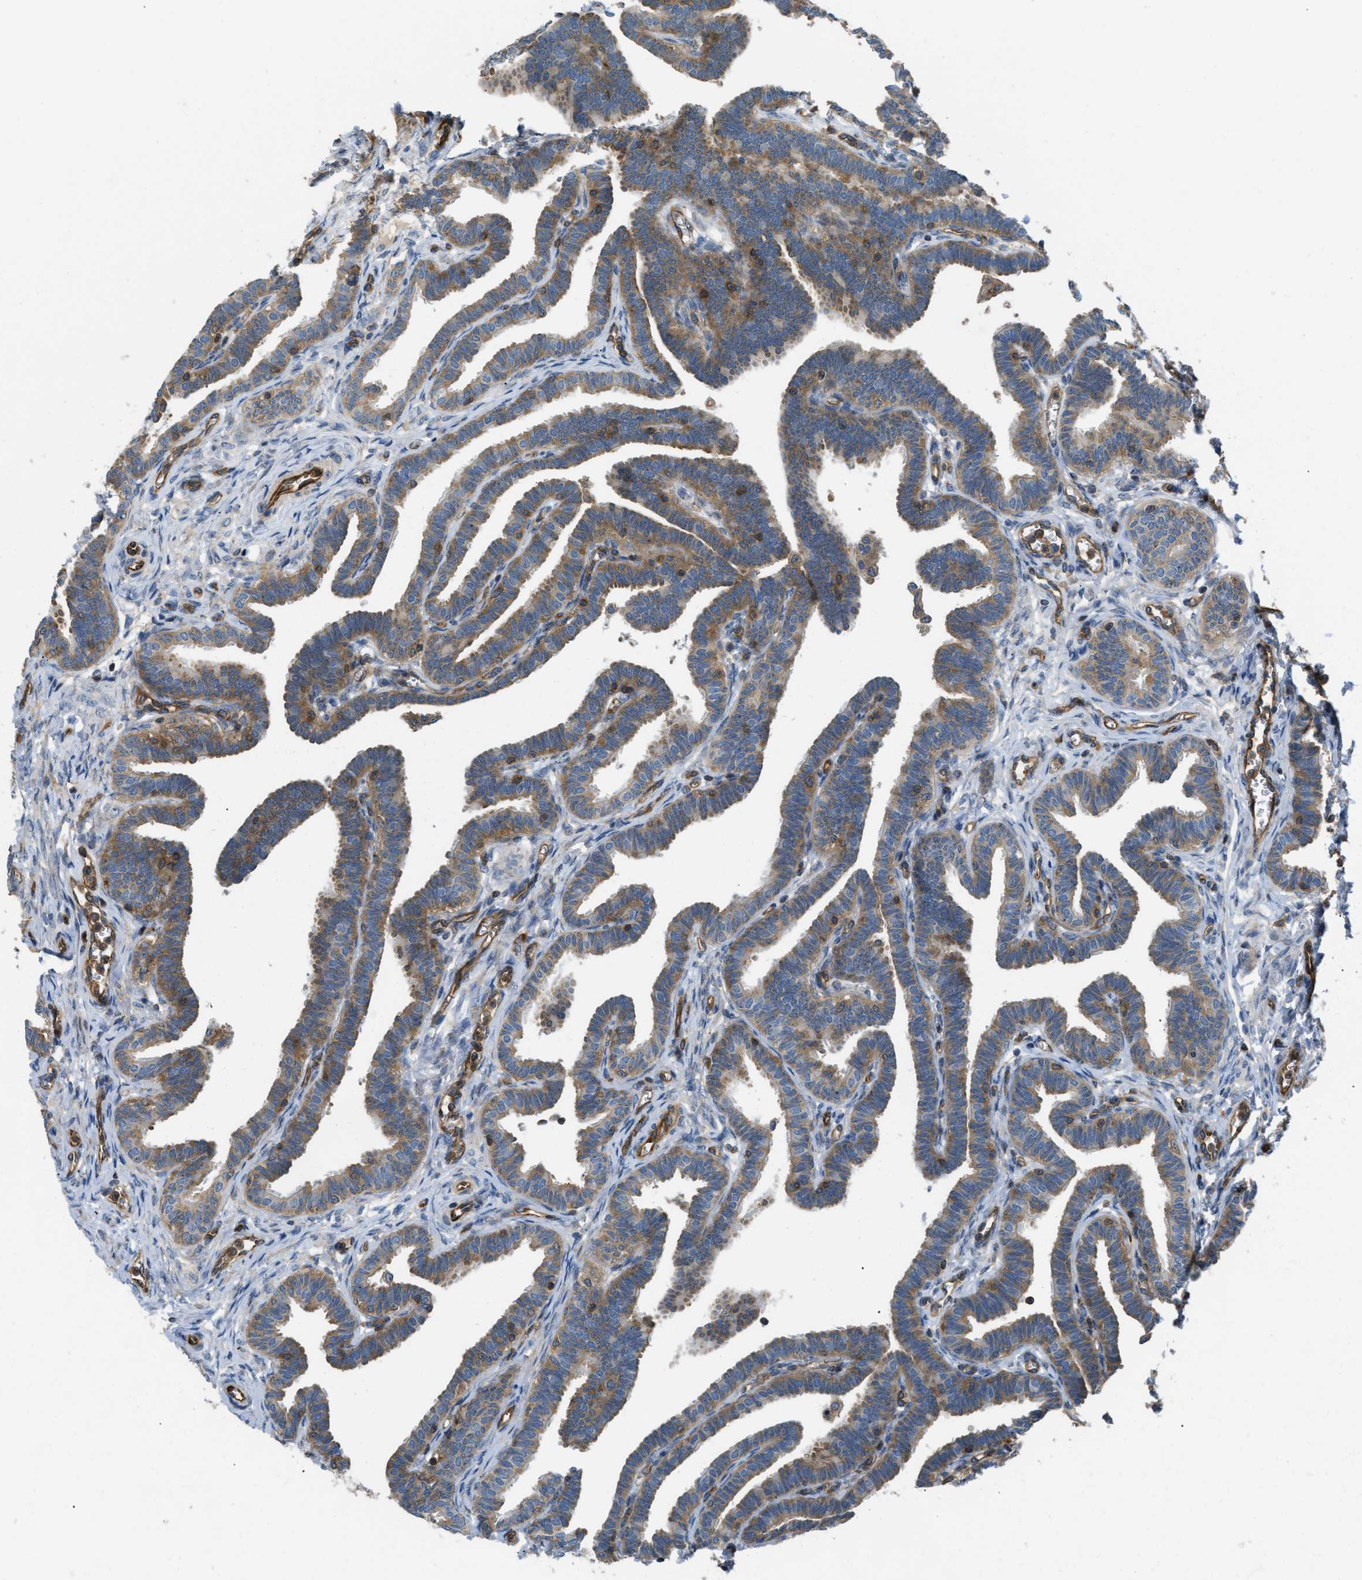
{"staining": {"intensity": "moderate", "quantity": ">75%", "location": "cytoplasmic/membranous"}, "tissue": "fallopian tube", "cell_type": "Glandular cells", "image_type": "normal", "snomed": [{"axis": "morphology", "description": "Normal tissue, NOS"}, {"axis": "topography", "description": "Fallopian tube"}, {"axis": "topography", "description": "Ovary"}], "caption": "A medium amount of moderate cytoplasmic/membranous staining is identified in approximately >75% of glandular cells in benign fallopian tube. The protein is shown in brown color, while the nuclei are stained blue.", "gene": "ATP2A3", "patient": {"sex": "female", "age": 23}}